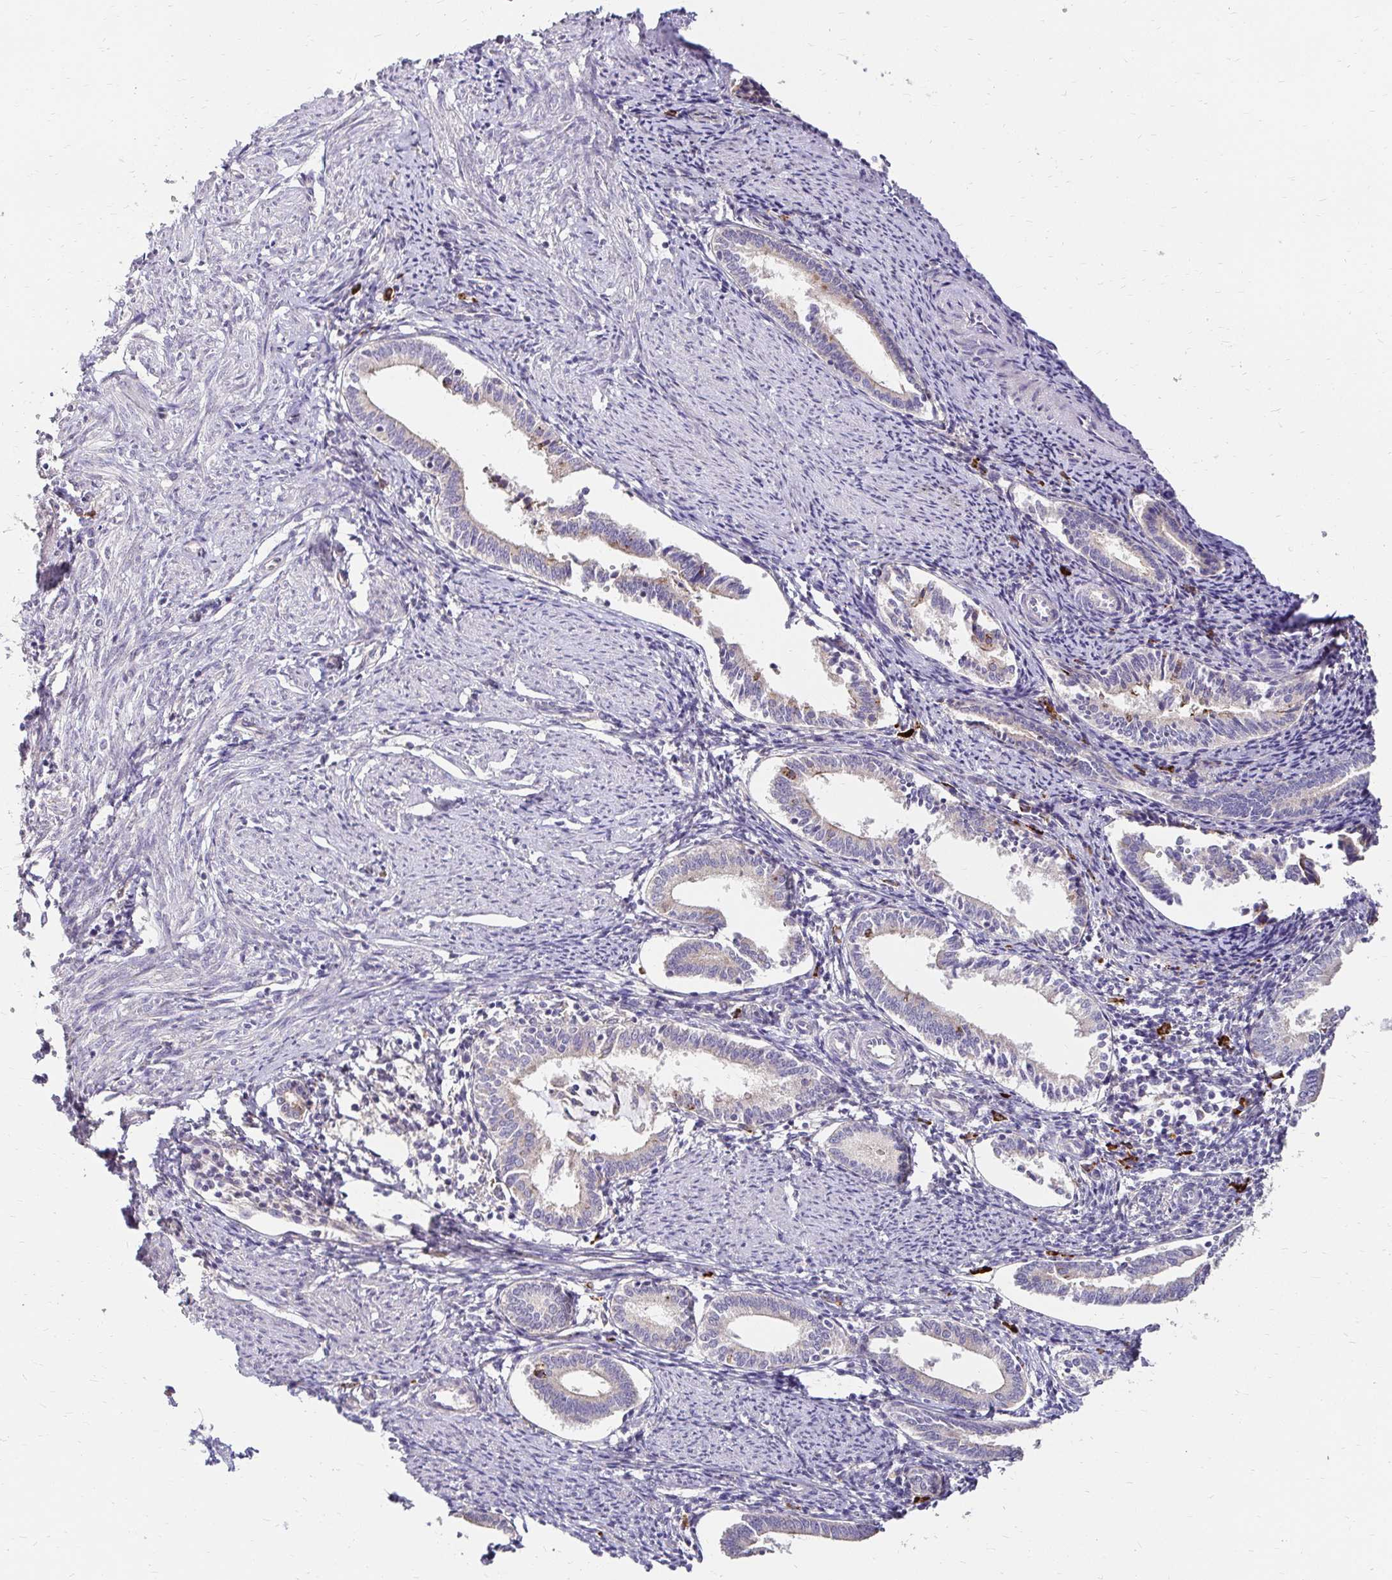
{"staining": {"intensity": "negative", "quantity": "none", "location": "none"}, "tissue": "endometrium", "cell_type": "Cells in endometrial stroma", "image_type": "normal", "snomed": [{"axis": "morphology", "description": "Normal tissue, NOS"}, {"axis": "topography", "description": "Endometrium"}], "caption": "Immunohistochemistry (IHC) of benign human endometrium exhibits no staining in cells in endometrial stroma.", "gene": "PRIMA1", "patient": {"sex": "female", "age": 41}}